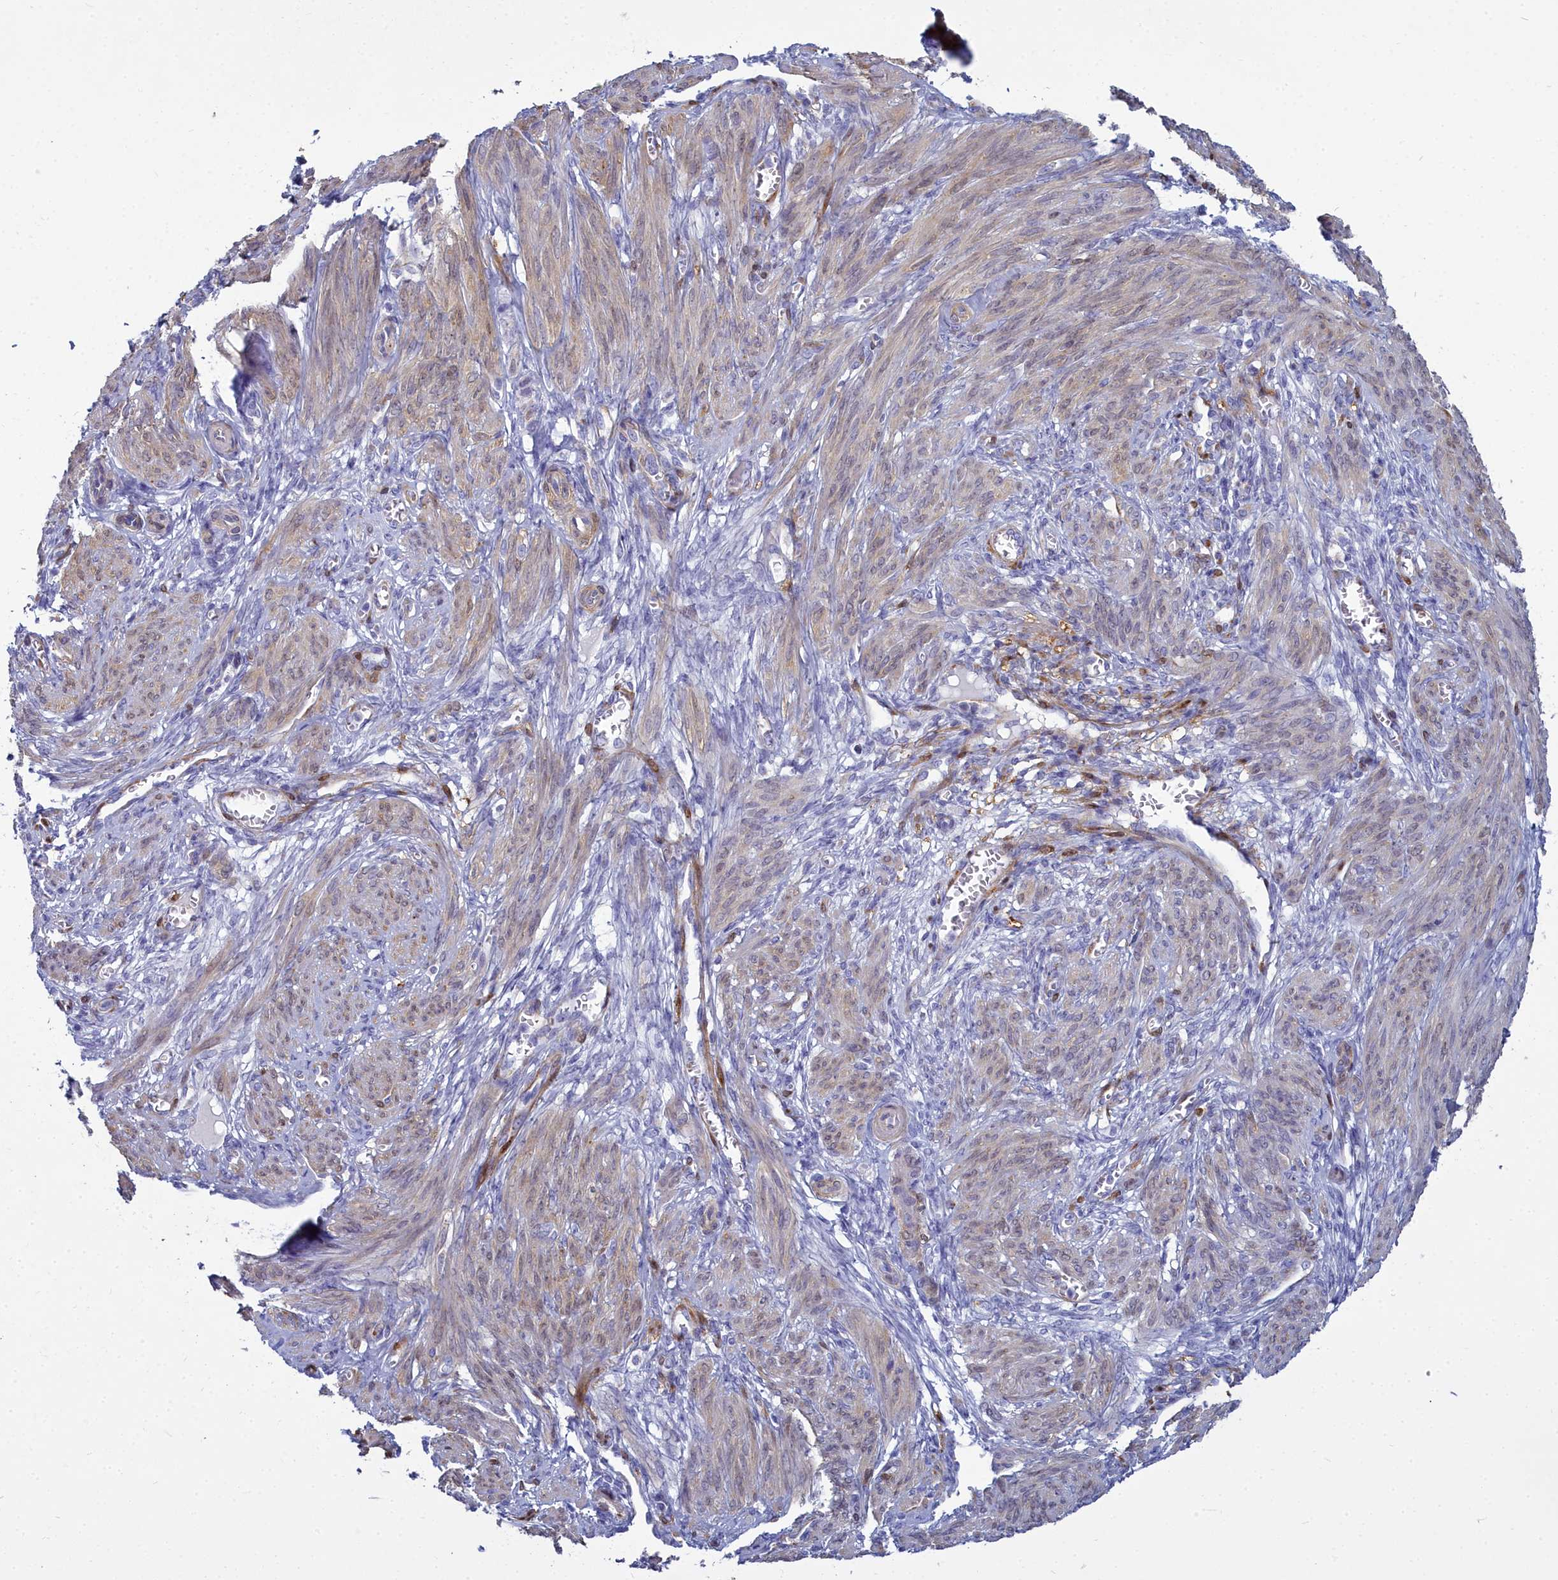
{"staining": {"intensity": "moderate", "quantity": "25%-75%", "location": "cytoplasmic/membranous,nuclear"}, "tissue": "smooth muscle", "cell_type": "Smooth muscle cells", "image_type": "normal", "snomed": [{"axis": "morphology", "description": "Normal tissue, NOS"}, {"axis": "topography", "description": "Smooth muscle"}], "caption": "Smooth muscle stained with immunohistochemistry exhibits moderate cytoplasmic/membranous,nuclear positivity in approximately 25%-75% of smooth muscle cells.", "gene": "PPP1R14A", "patient": {"sex": "female", "age": 39}}